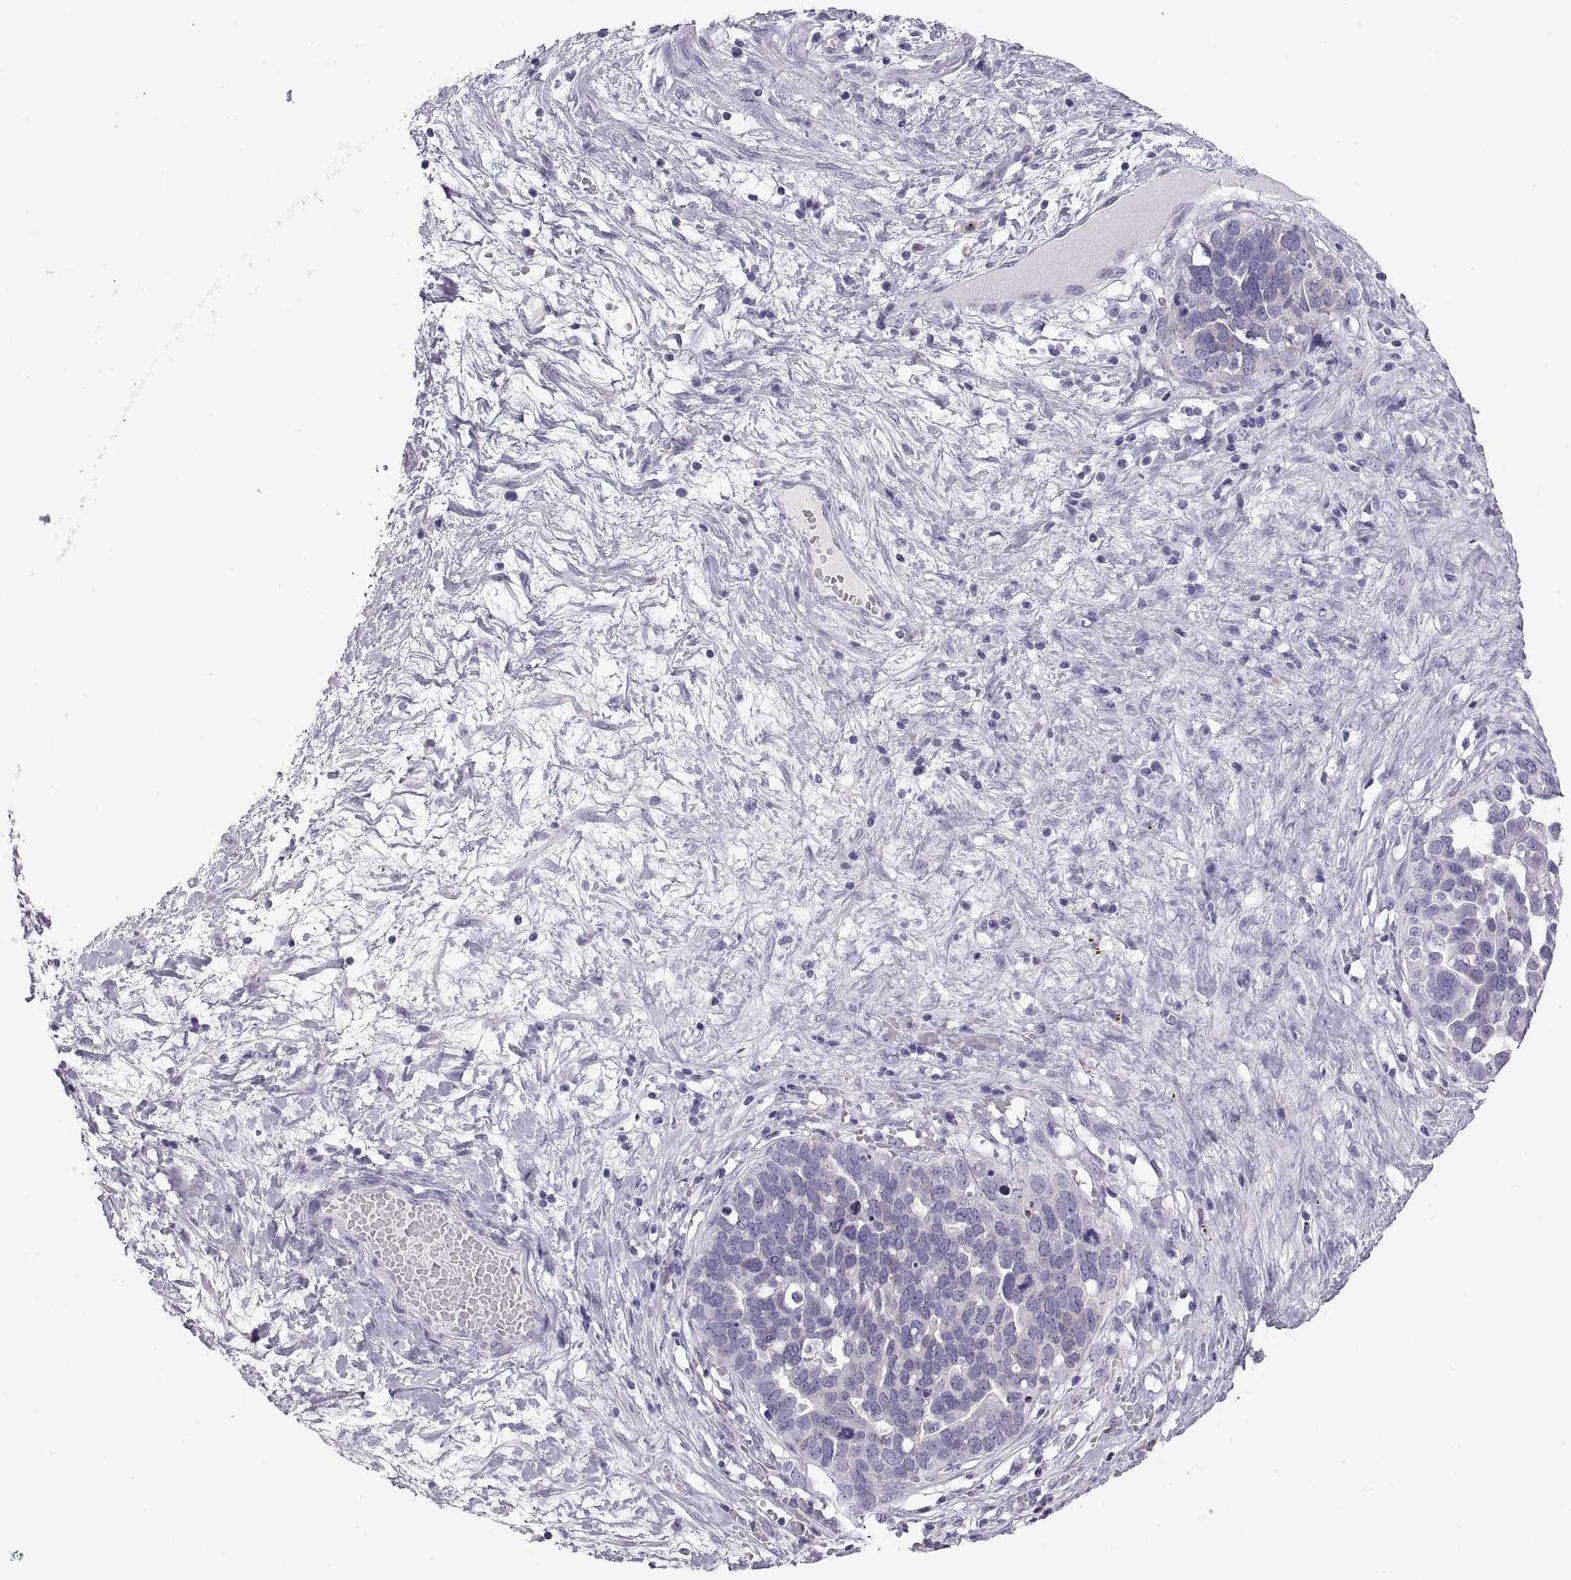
{"staining": {"intensity": "weak", "quantity": "<25%", "location": "cytoplasmic/membranous"}, "tissue": "ovarian cancer", "cell_type": "Tumor cells", "image_type": "cancer", "snomed": [{"axis": "morphology", "description": "Cystadenocarcinoma, serous, NOS"}, {"axis": "topography", "description": "Ovary"}], "caption": "A photomicrograph of human serous cystadenocarcinoma (ovarian) is negative for staining in tumor cells.", "gene": "RDM1", "patient": {"sex": "female", "age": 54}}